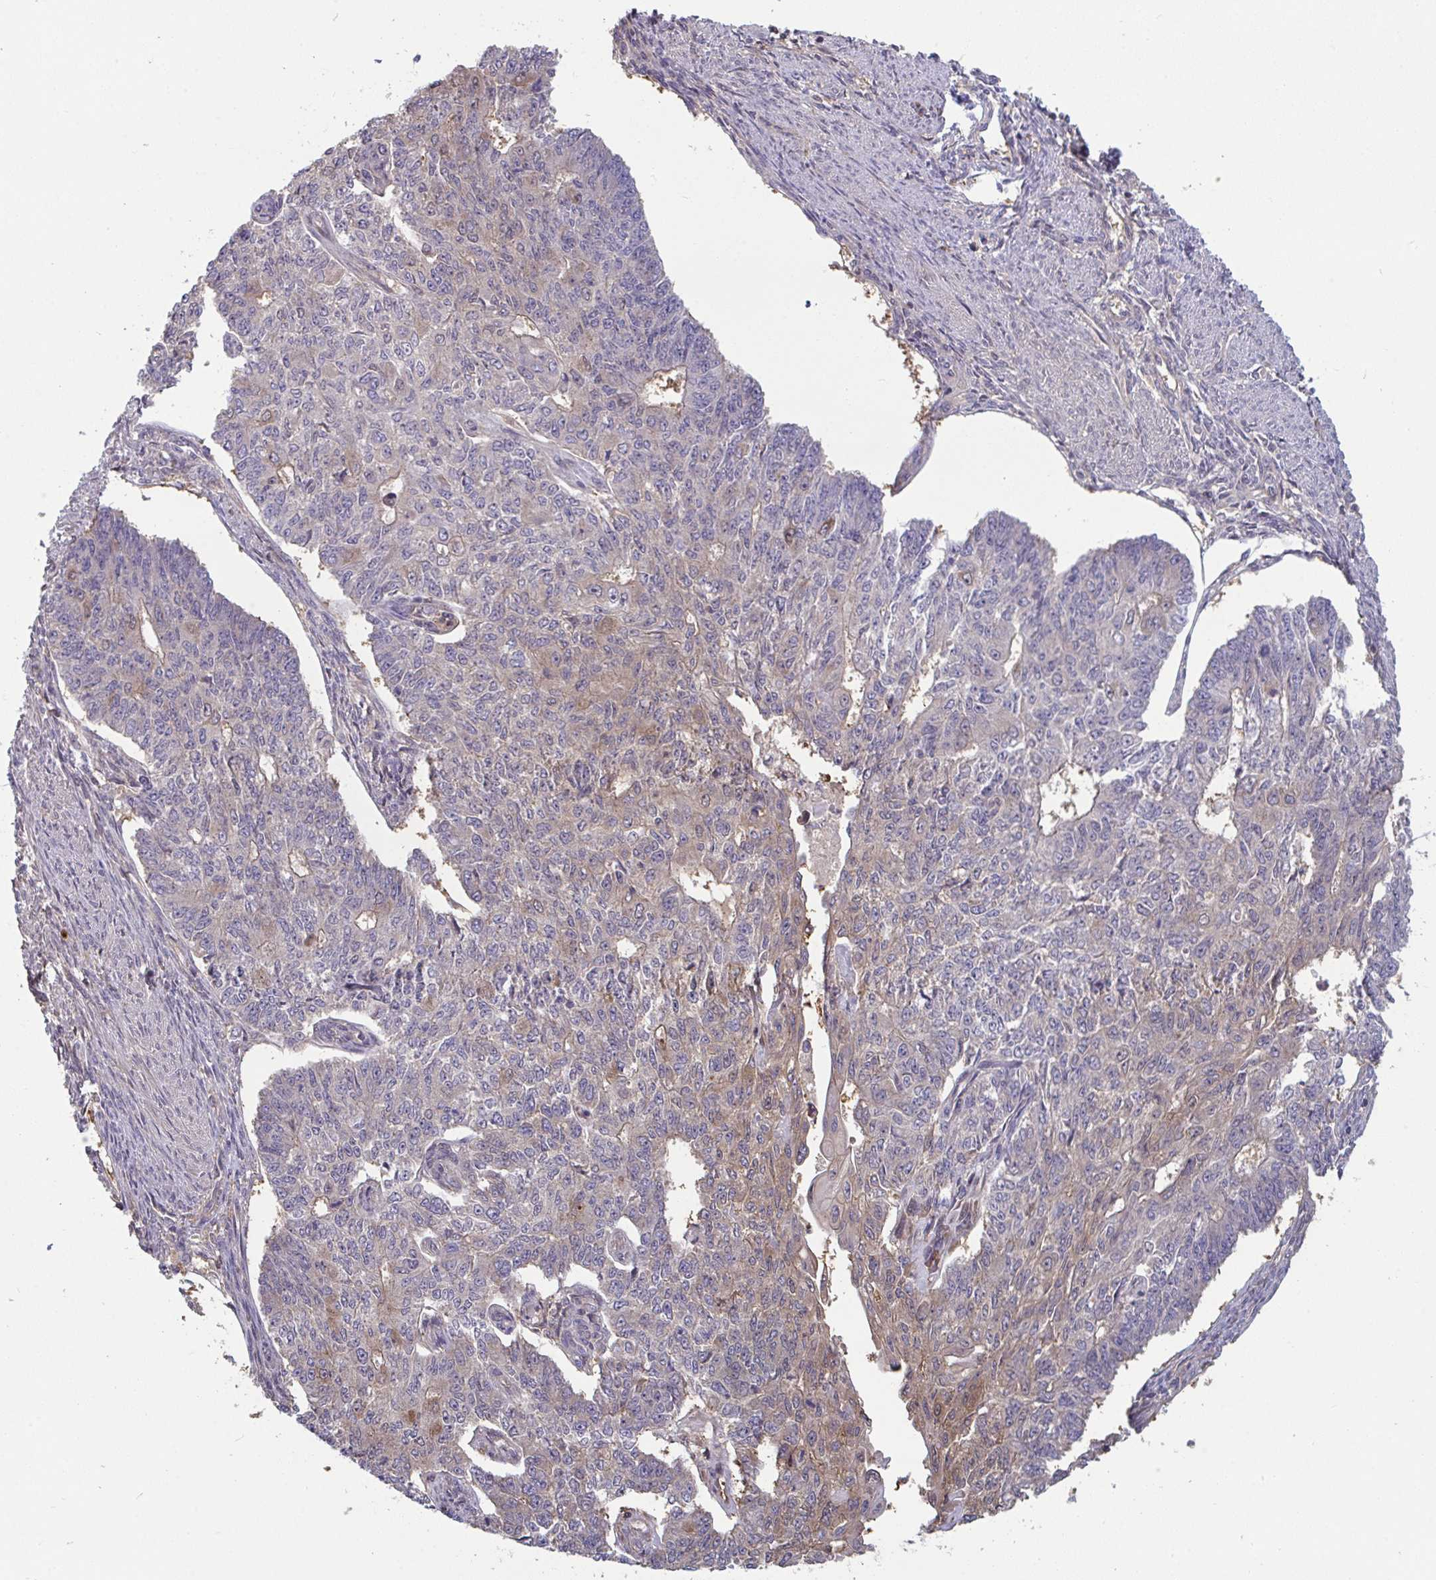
{"staining": {"intensity": "weak", "quantity": "<25%", "location": "cytoplasmic/membranous"}, "tissue": "endometrial cancer", "cell_type": "Tumor cells", "image_type": "cancer", "snomed": [{"axis": "morphology", "description": "Adenocarcinoma, NOS"}, {"axis": "topography", "description": "Endometrium"}], "caption": "Tumor cells are negative for protein expression in human endometrial cancer (adenocarcinoma).", "gene": "TTC9C", "patient": {"sex": "female", "age": 32}}